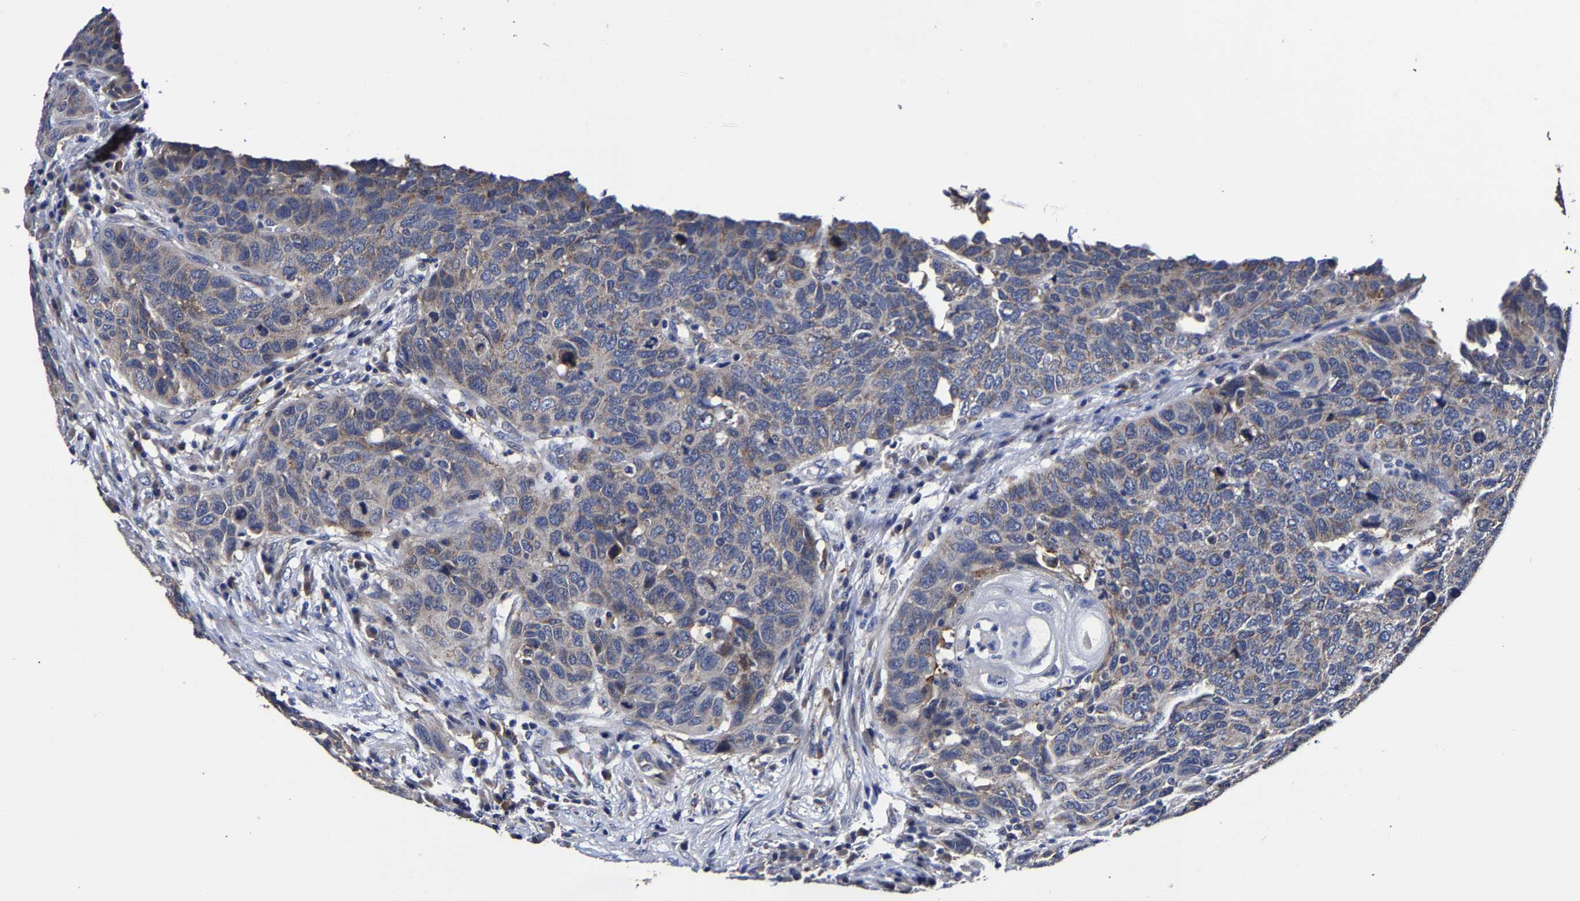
{"staining": {"intensity": "weak", "quantity": "25%-75%", "location": "cytoplasmic/membranous"}, "tissue": "head and neck cancer", "cell_type": "Tumor cells", "image_type": "cancer", "snomed": [{"axis": "morphology", "description": "Squamous cell carcinoma, NOS"}, {"axis": "topography", "description": "Head-Neck"}], "caption": "Immunohistochemistry (IHC) (DAB (3,3'-diaminobenzidine)) staining of human head and neck cancer shows weak cytoplasmic/membranous protein positivity in about 25%-75% of tumor cells.", "gene": "AASS", "patient": {"sex": "male", "age": 66}}